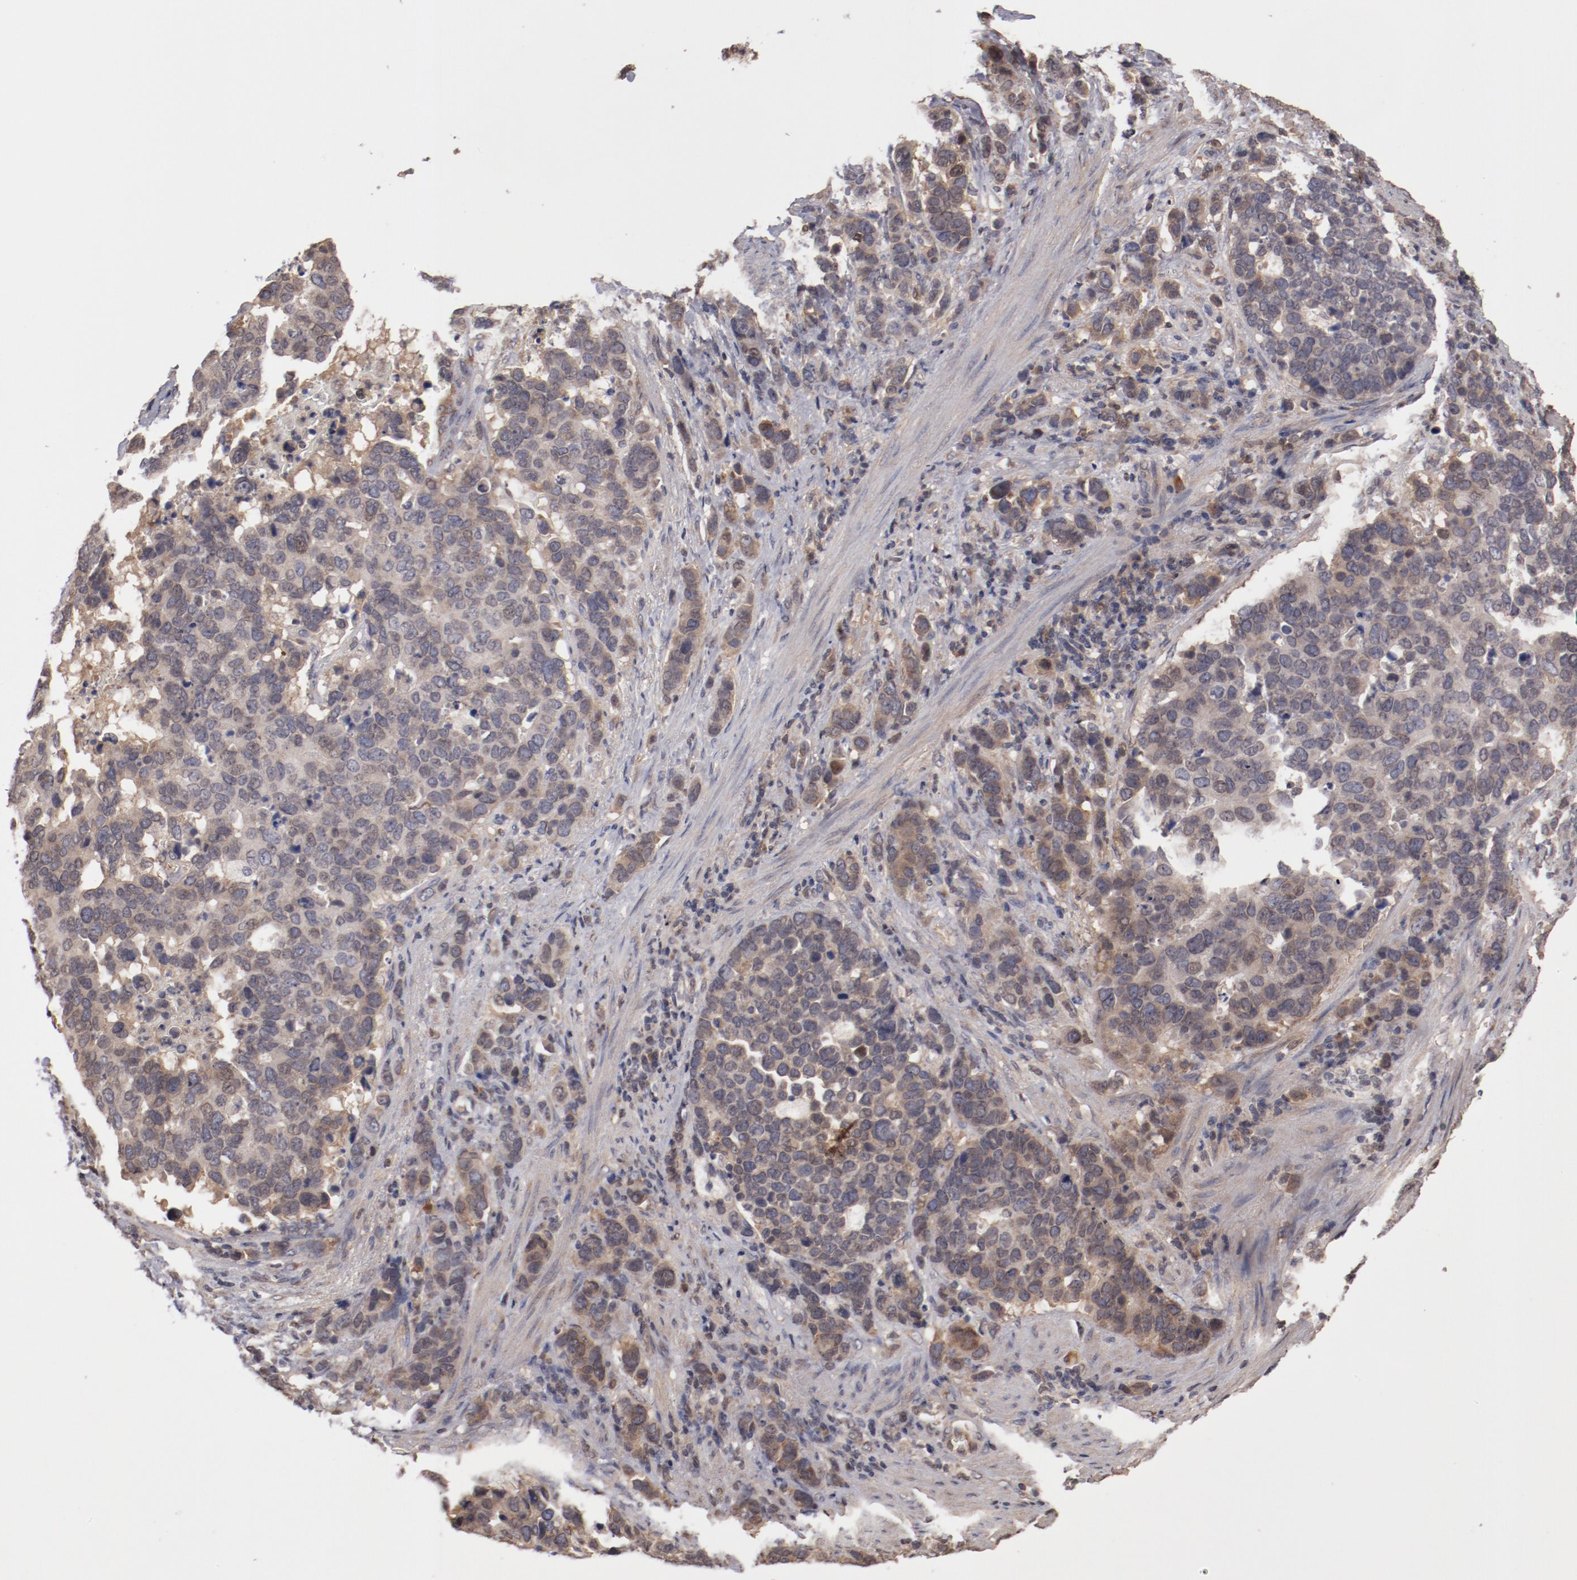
{"staining": {"intensity": "weak", "quantity": ">75%", "location": "cytoplasmic/membranous"}, "tissue": "stomach cancer", "cell_type": "Tumor cells", "image_type": "cancer", "snomed": [{"axis": "morphology", "description": "Adenocarcinoma, NOS"}, {"axis": "topography", "description": "Stomach, upper"}], "caption": "Stomach adenocarcinoma stained with a brown dye reveals weak cytoplasmic/membranous positive expression in about >75% of tumor cells.", "gene": "SERPINA7", "patient": {"sex": "male", "age": 71}}